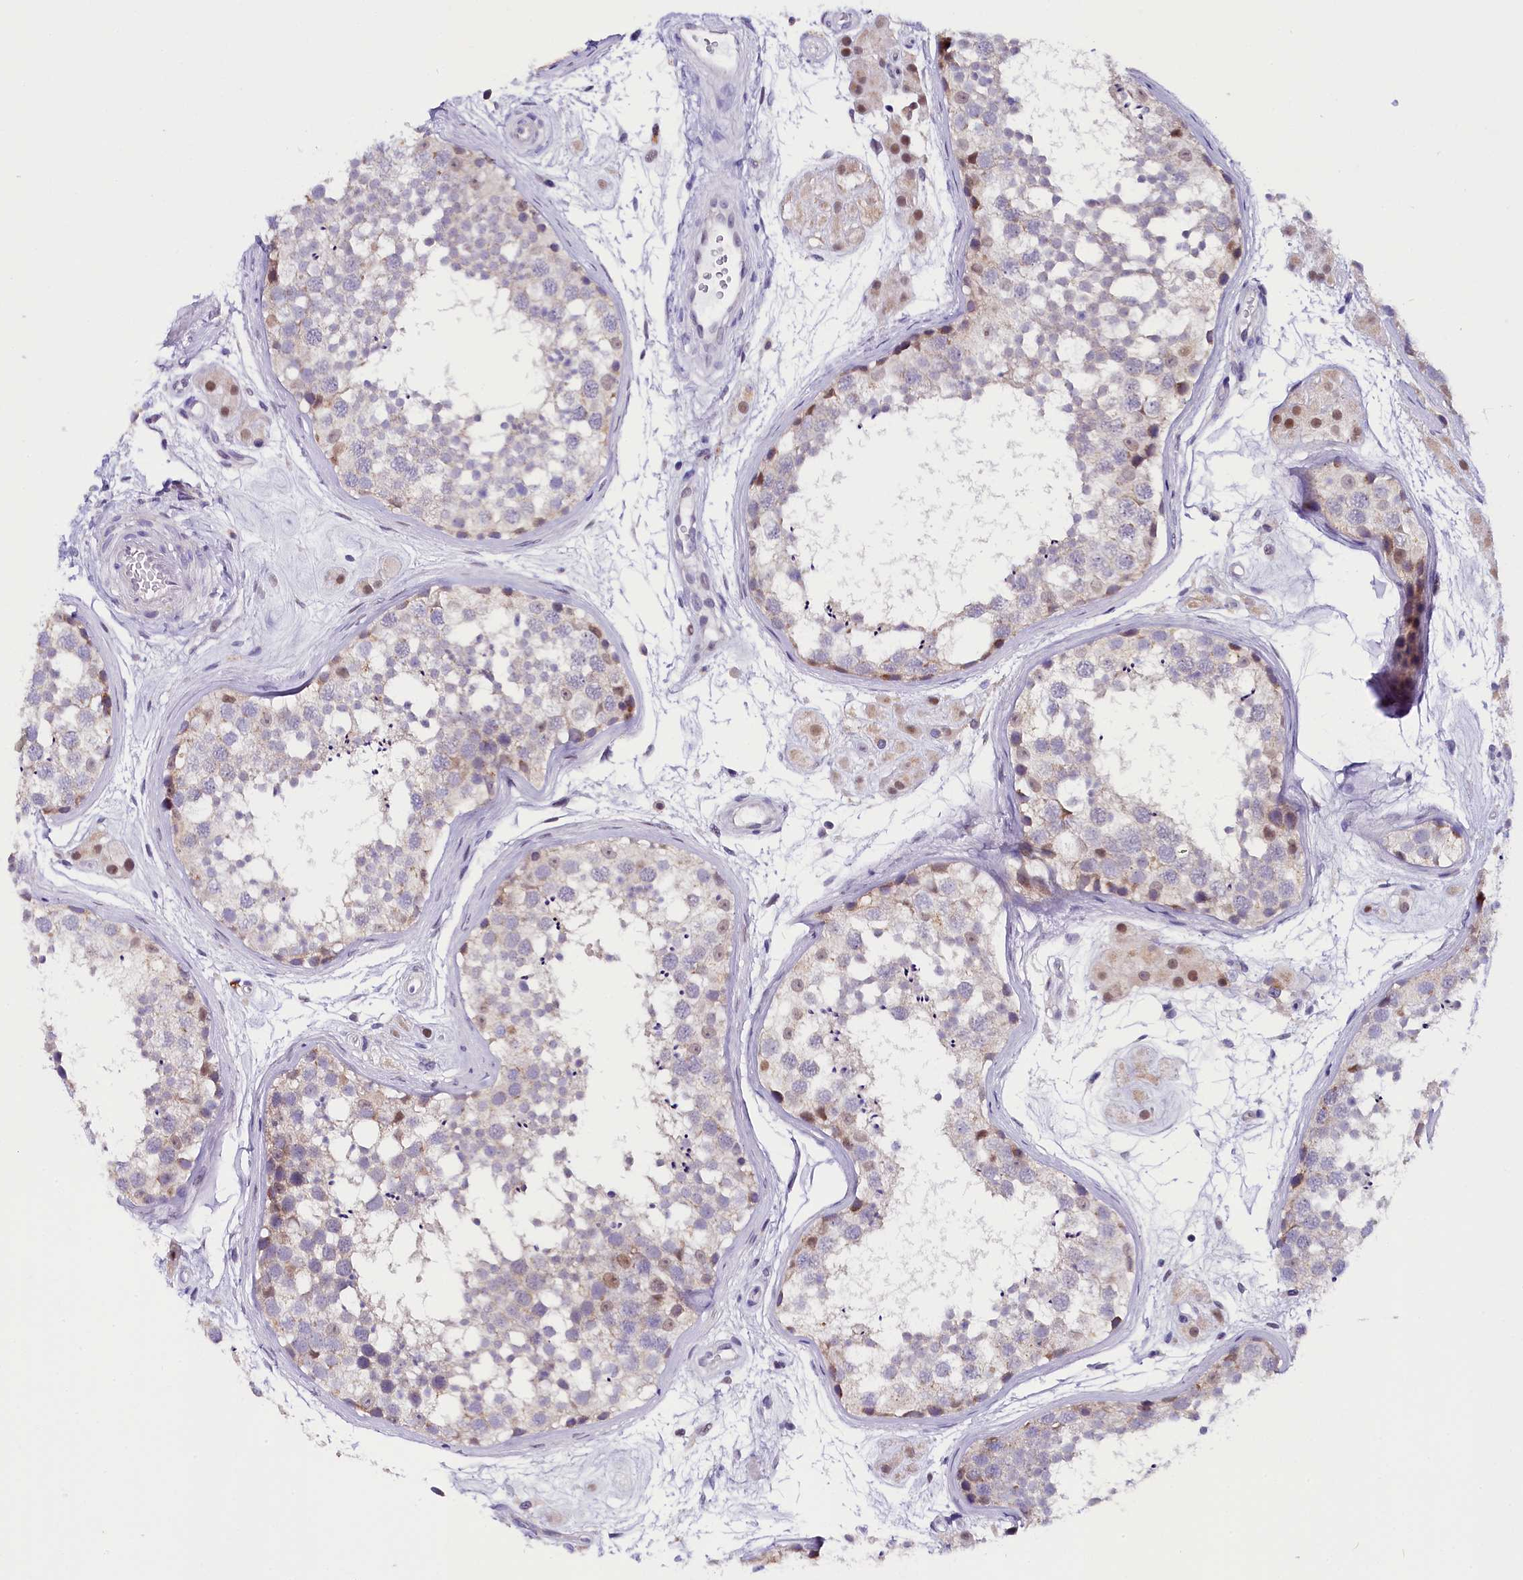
{"staining": {"intensity": "weak", "quantity": "<25%", "location": "cytoplasmic/membranous,nuclear"}, "tissue": "testis", "cell_type": "Cells in seminiferous ducts", "image_type": "normal", "snomed": [{"axis": "morphology", "description": "Normal tissue, NOS"}, {"axis": "topography", "description": "Testis"}], "caption": "A micrograph of testis stained for a protein demonstrates no brown staining in cells in seminiferous ducts. The staining was performed using DAB to visualize the protein expression in brown, while the nuclei were stained in blue with hematoxylin (Magnification: 20x).", "gene": "OSGEP", "patient": {"sex": "male", "age": 56}}